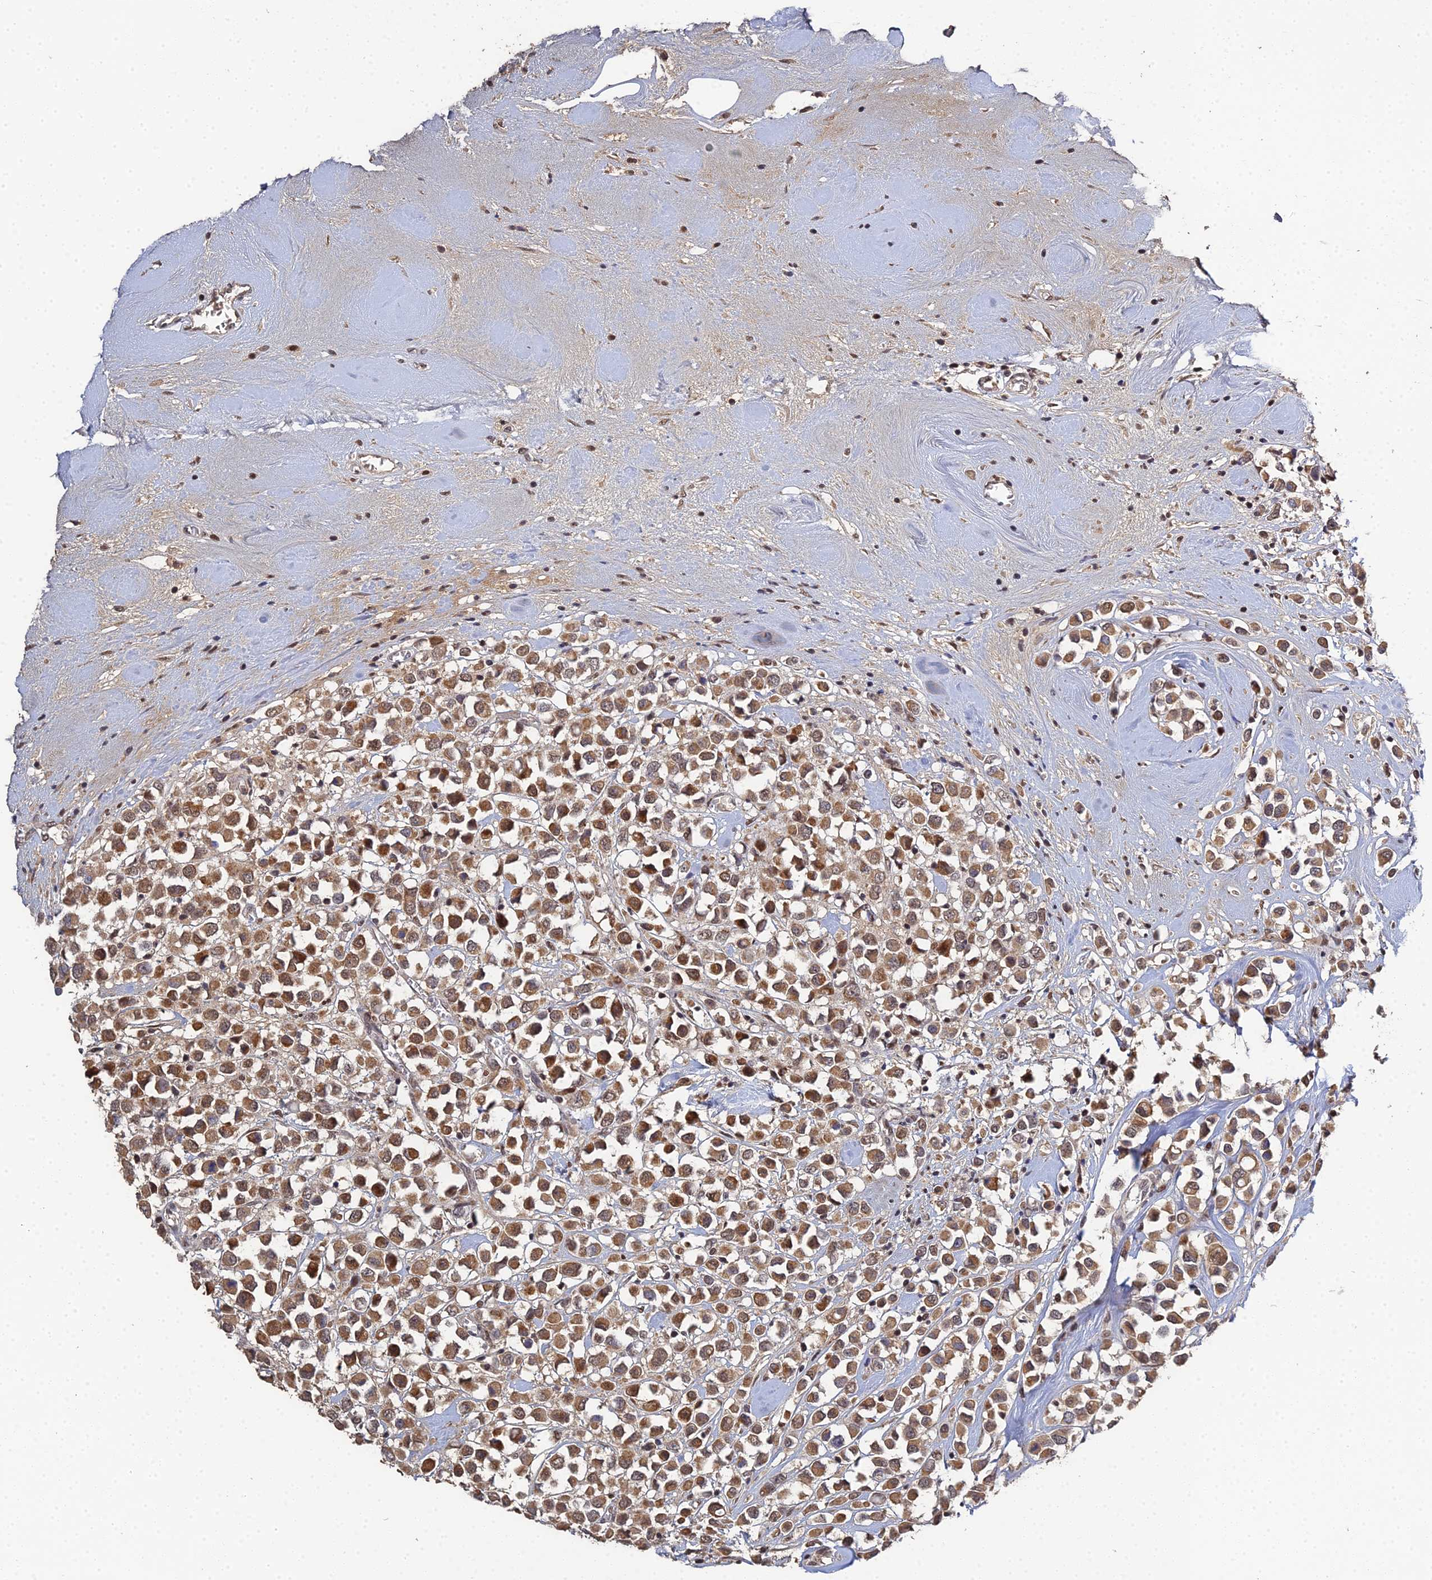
{"staining": {"intensity": "moderate", "quantity": ">75%", "location": "cytoplasmic/membranous,nuclear"}, "tissue": "breast cancer", "cell_type": "Tumor cells", "image_type": "cancer", "snomed": [{"axis": "morphology", "description": "Duct carcinoma"}, {"axis": "topography", "description": "Breast"}], "caption": "Brown immunohistochemical staining in breast infiltrating ductal carcinoma shows moderate cytoplasmic/membranous and nuclear positivity in about >75% of tumor cells.", "gene": "ERCC5", "patient": {"sex": "female", "age": 61}}